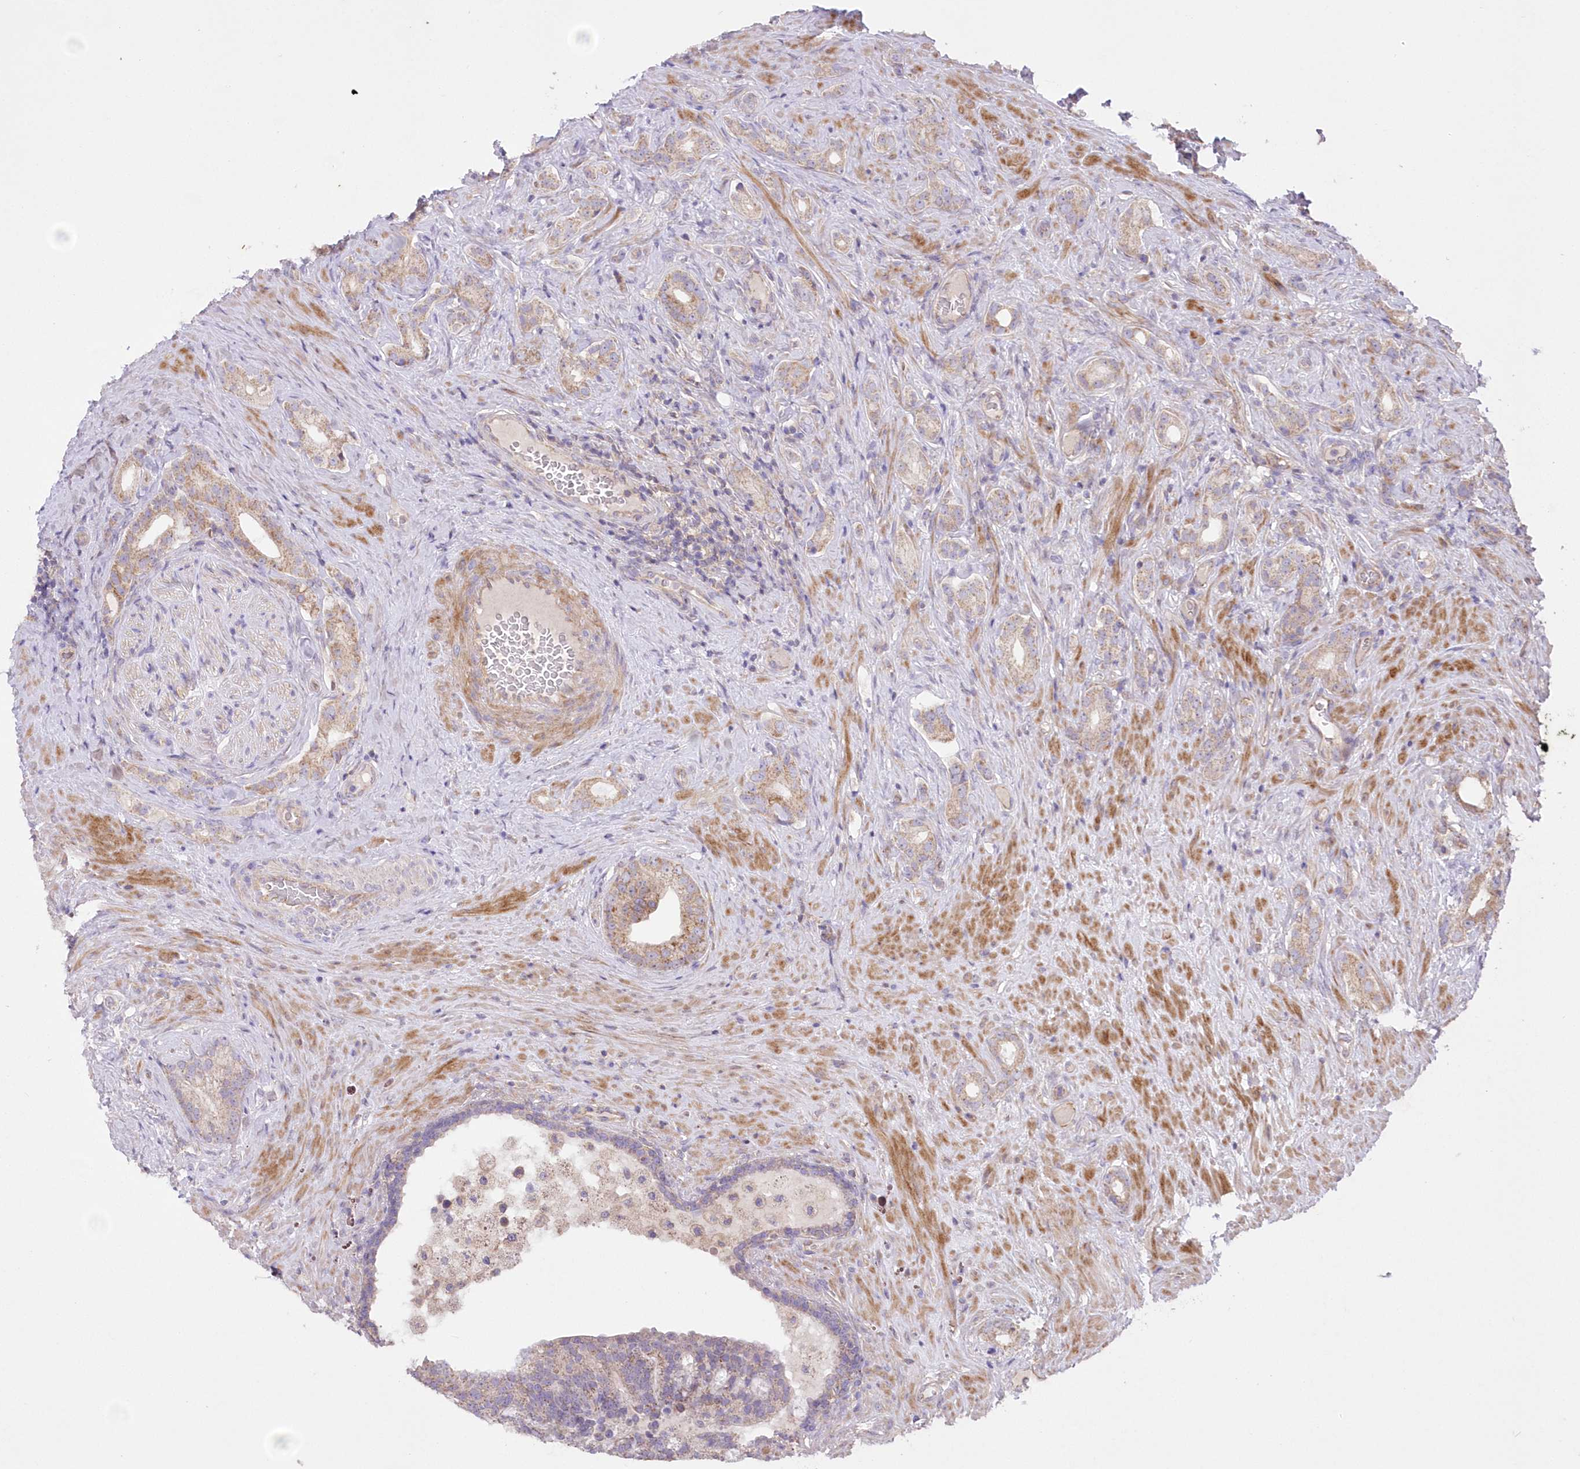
{"staining": {"intensity": "weak", "quantity": ">75%", "location": "cytoplasmic/membranous"}, "tissue": "prostate cancer", "cell_type": "Tumor cells", "image_type": "cancer", "snomed": [{"axis": "morphology", "description": "Adenocarcinoma, Low grade"}, {"axis": "topography", "description": "Prostate"}], "caption": "Protein analysis of prostate low-grade adenocarcinoma tissue demonstrates weak cytoplasmic/membranous expression in about >75% of tumor cells.", "gene": "ITSN2", "patient": {"sex": "male", "age": 71}}